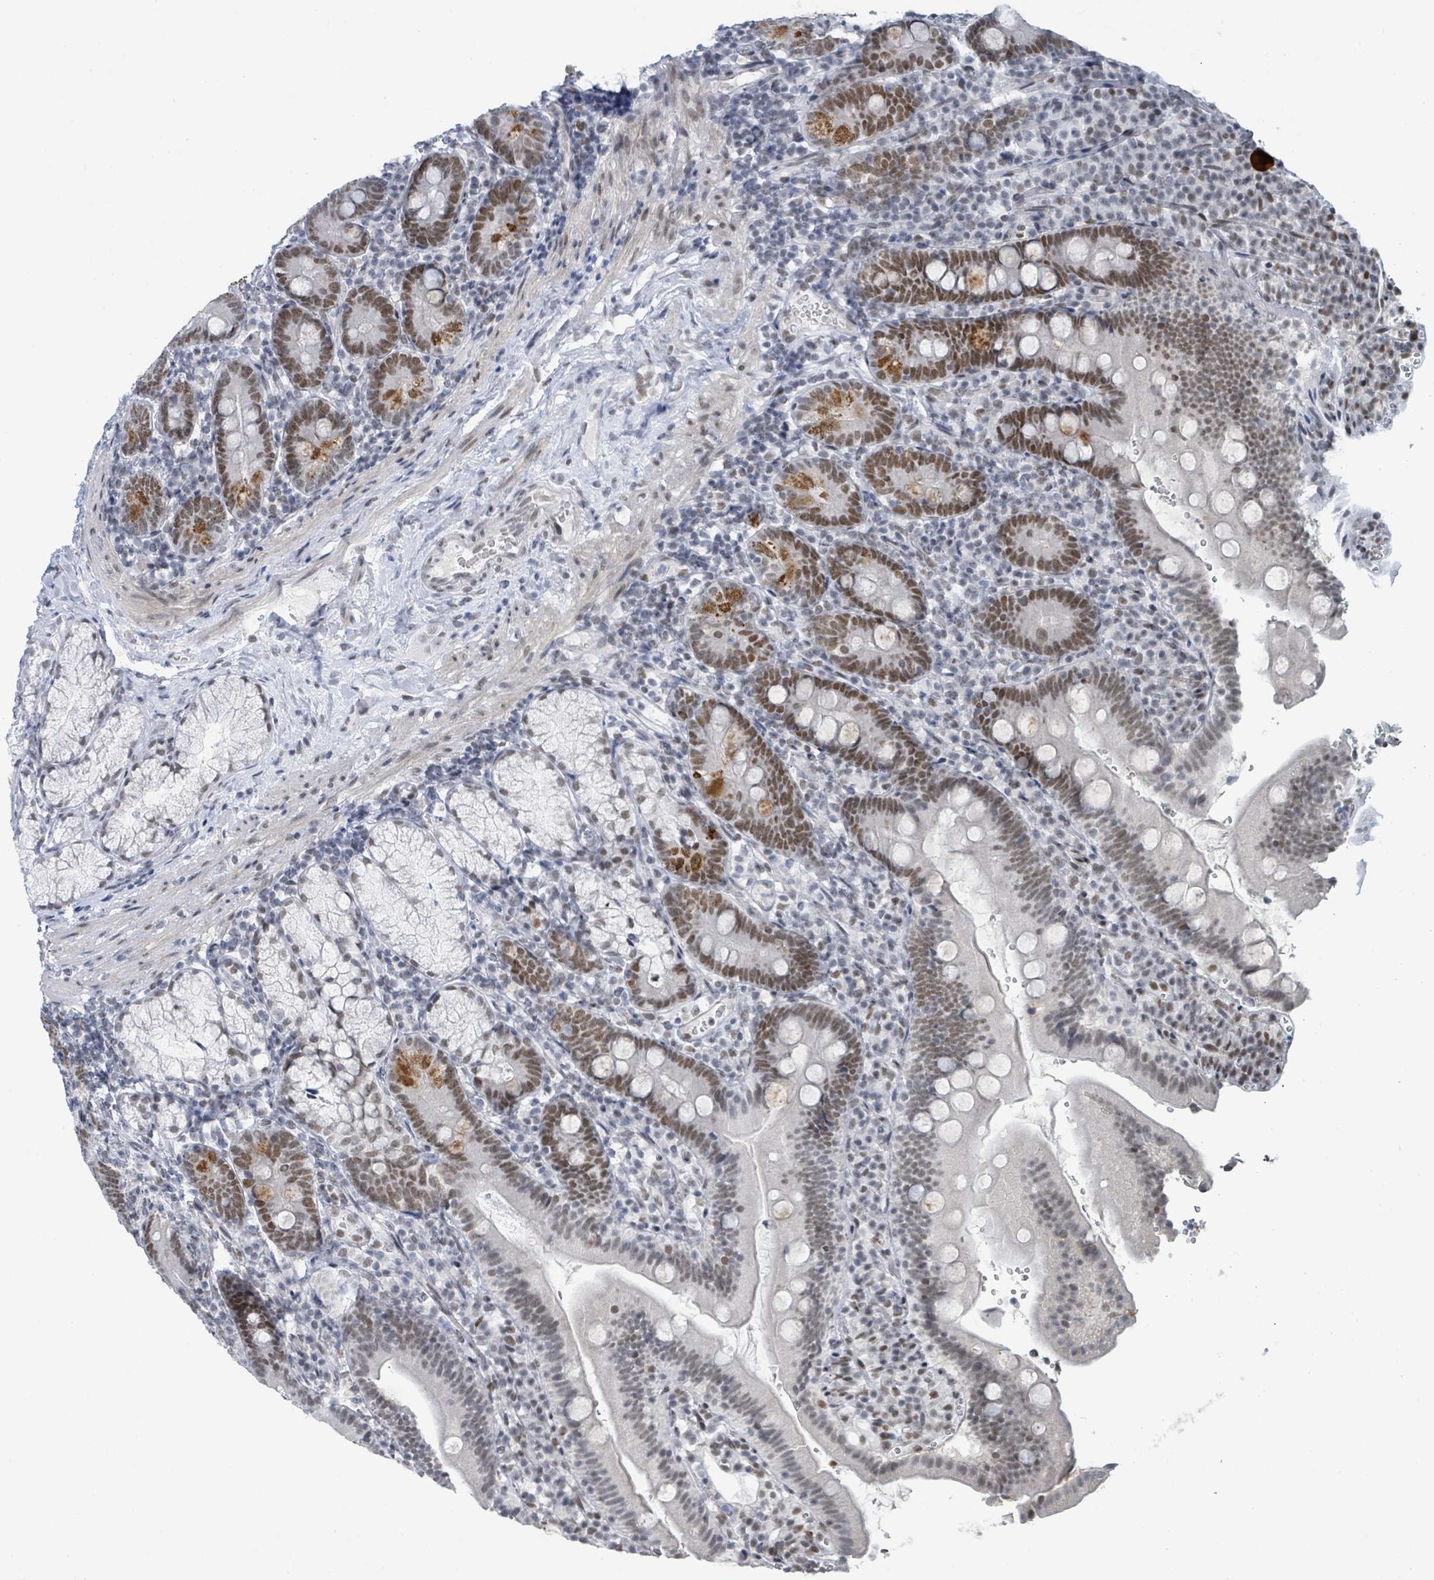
{"staining": {"intensity": "moderate", "quantity": "25%-75%", "location": "cytoplasmic/membranous,nuclear"}, "tissue": "duodenum", "cell_type": "Glandular cells", "image_type": "normal", "snomed": [{"axis": "morphology", "description": "Normal tissue, NOS"}, {"axis": "topography", "description": "Duodenum"}], "caption": "Immunohistochemistry (DAB (3,3'-diaminobenzidine)) staining of normal duodenum reveals moderate cytoplasmic/membranous,nuclear protein staining in approximately 25%-75% of glandular cells.", "gene": "EHMT2", "patient": {"sex": "female", "age": 67}}